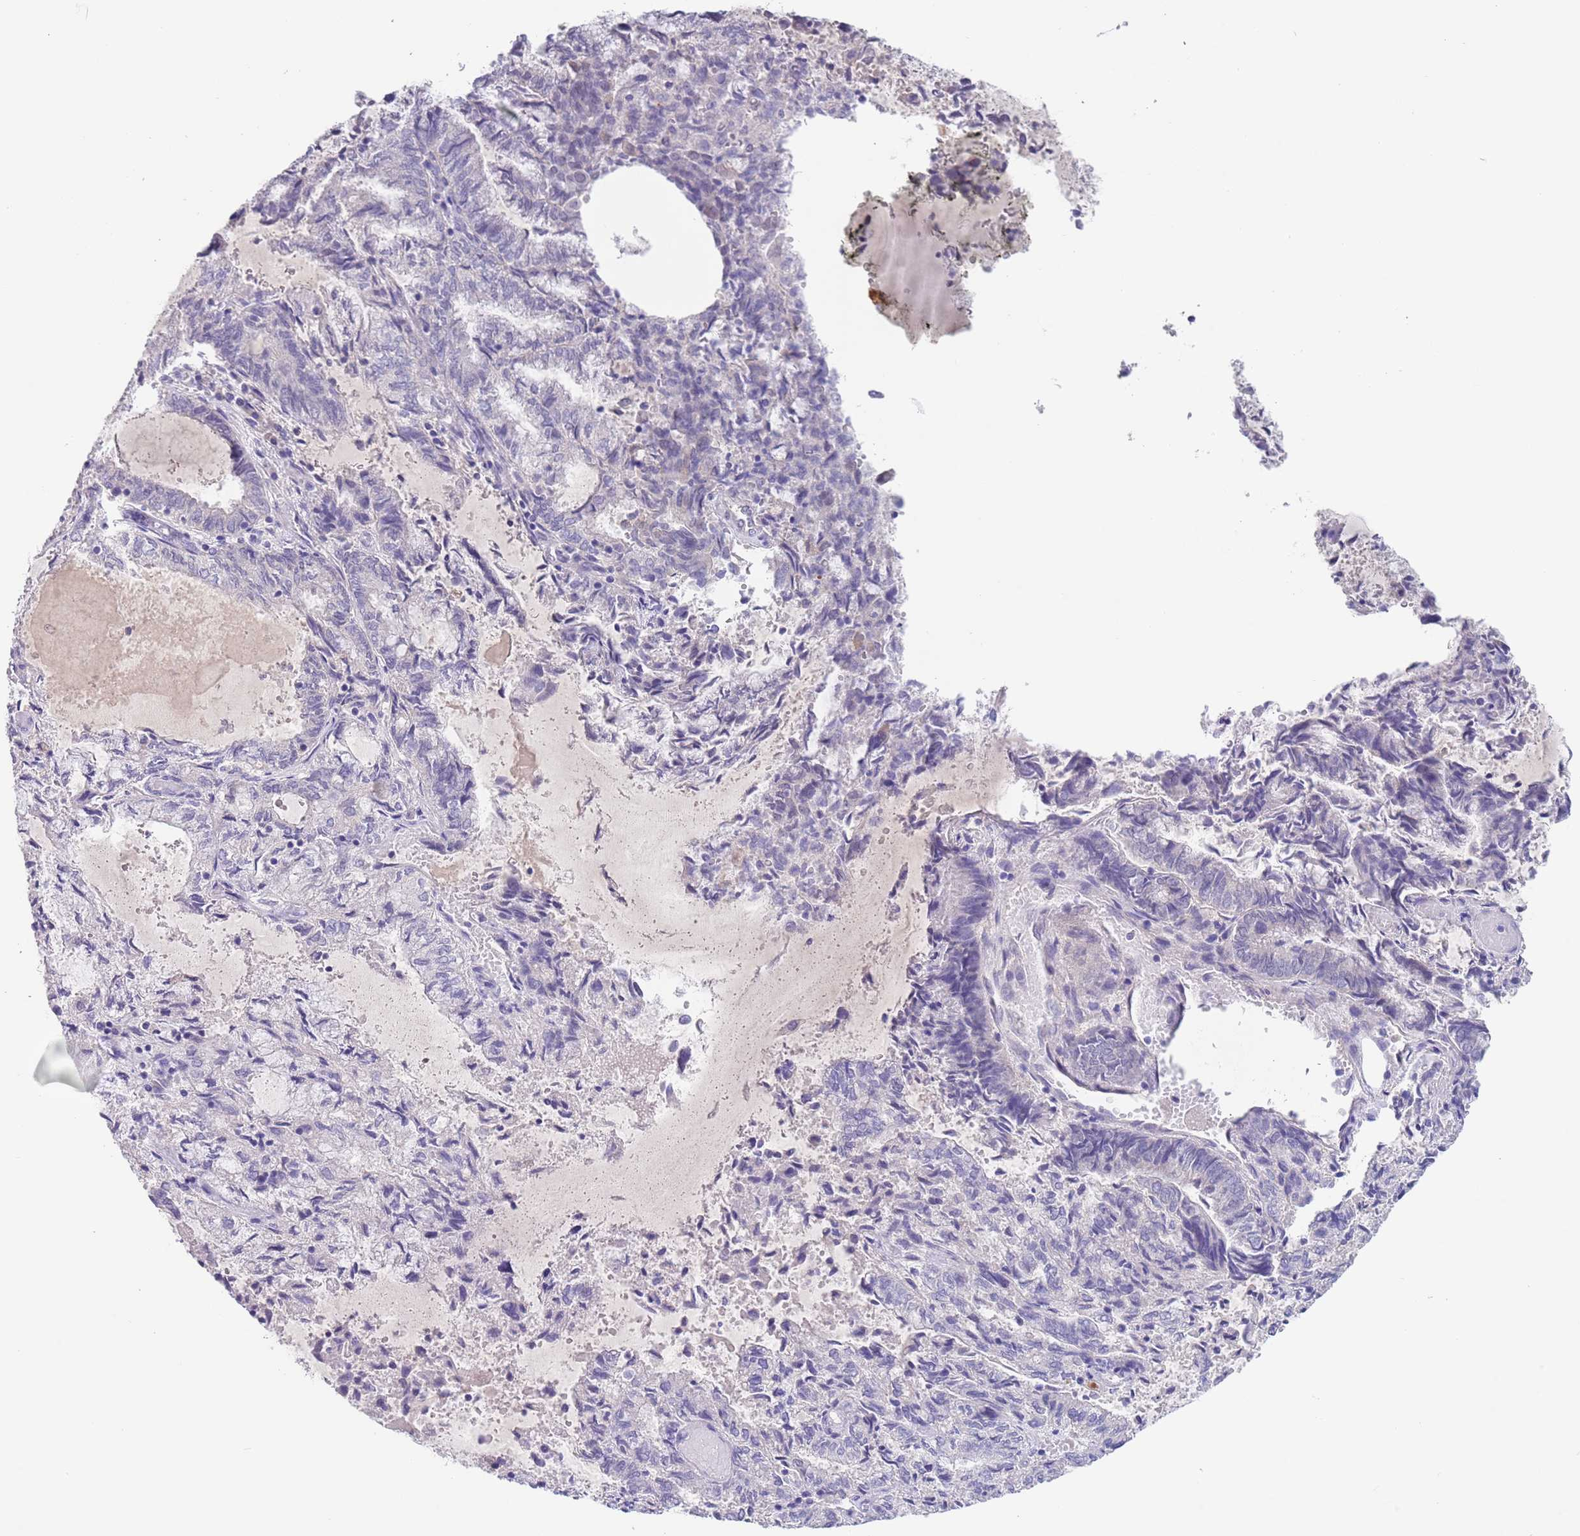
{"staining": {"intensity": "negative", "quantity": "none", "location": "none"}, "tissue": "endometrial cancer", "cell_type": "Tumor cells", "image_type": "cancer", "snomed": [{"axis": "morphology", "description": "Adenocarcinoma, NOS"}, {"axis": "topography", "description": "Endometrium"}], "caption": "High magnification brightfield microscopy of endometrial adenocarcinoma stained with DAB (brown) and counterstained with hematoxylin (blue): tumor cells show no significant positivity.", "gene": "RNF169", "patient": {"sex": "female", "age": 80}}